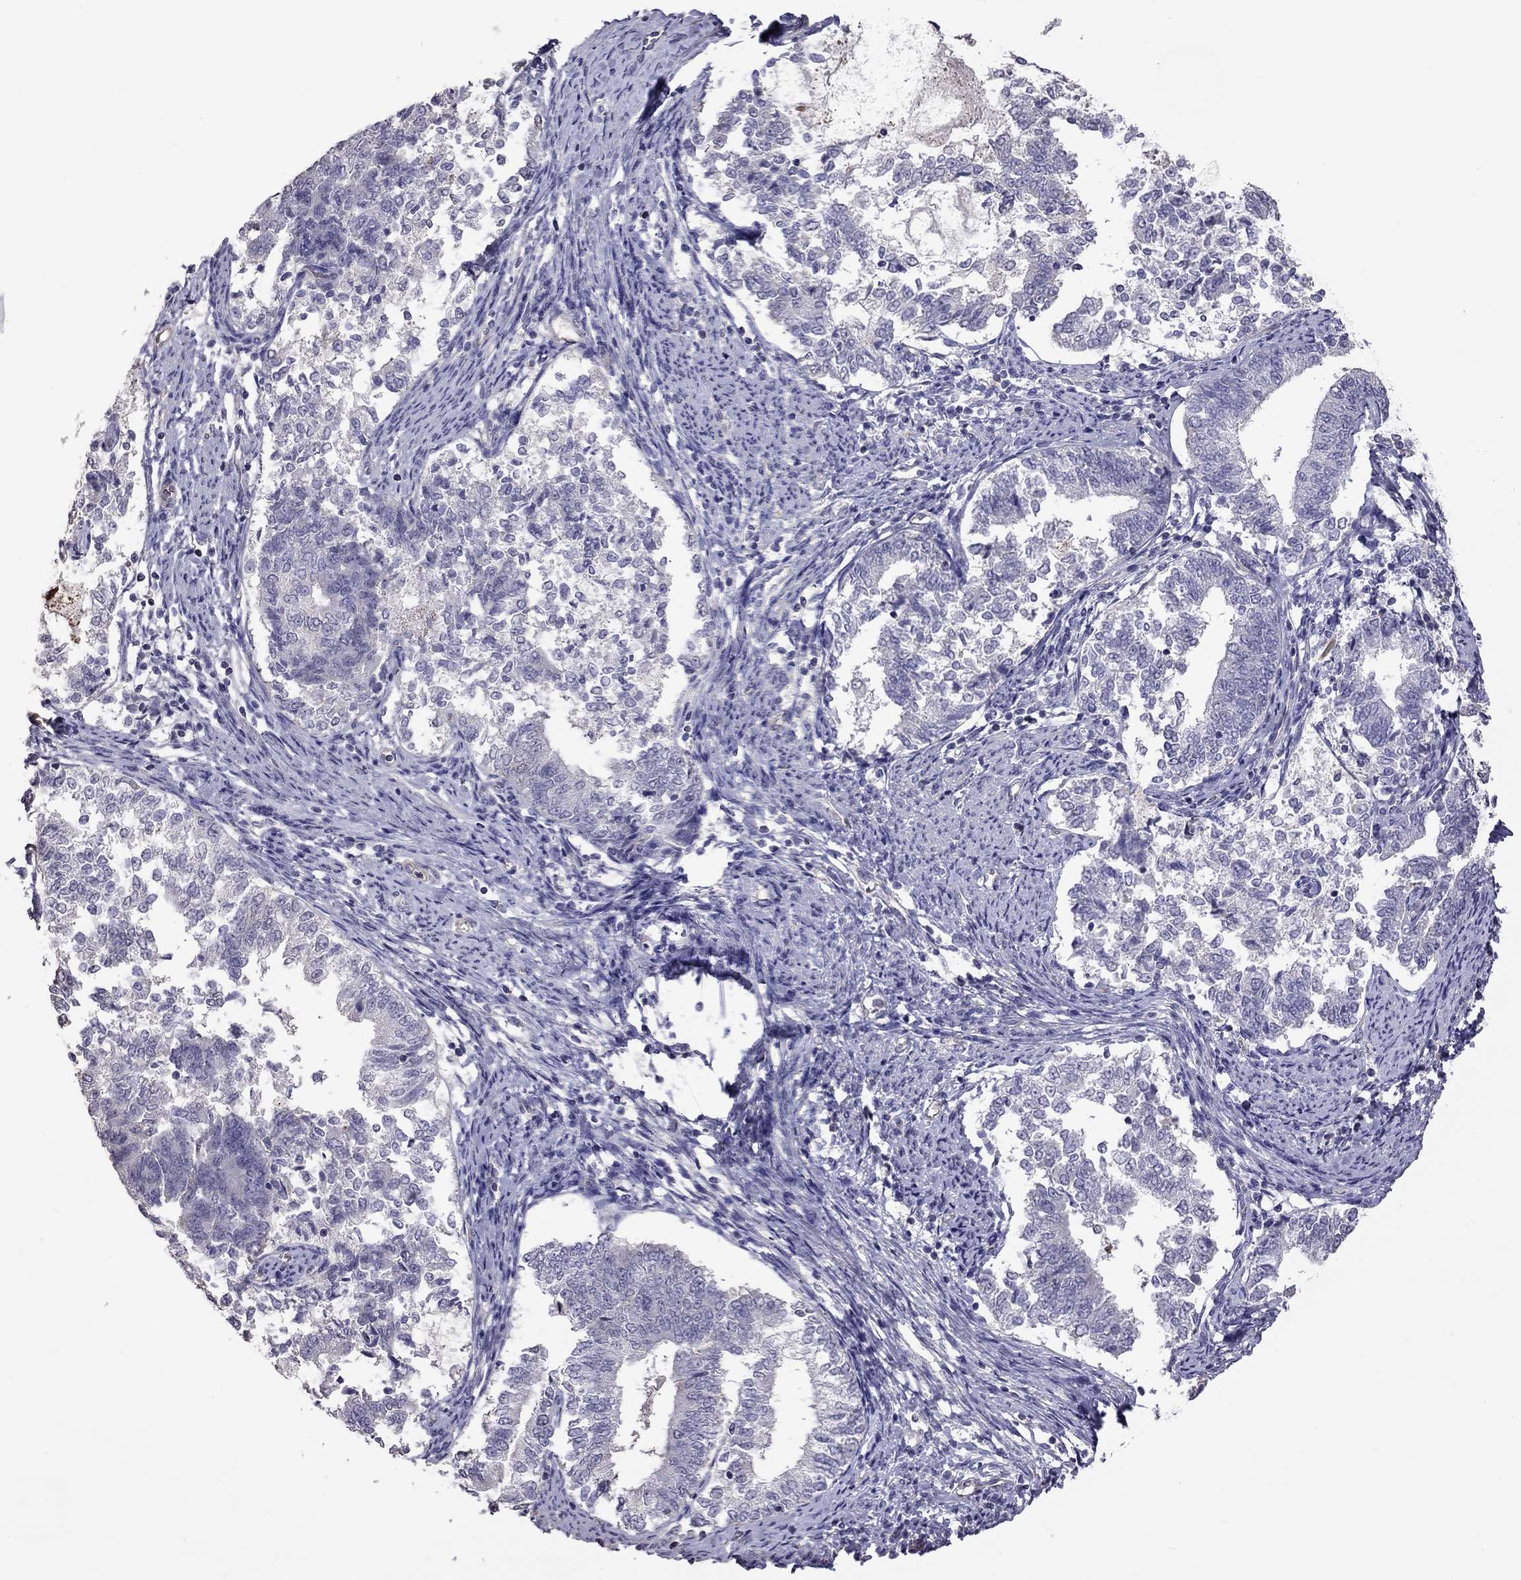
{"staining": {"intensity": "negative", "quantity": "none", "location": "none"}, "tissue": "endometrial cancer", "cell_type": "Tumor cells", "image_type": "cancer", "snomed": [{"axis": "morphology", "description": "Adenocarcinoma, NOS"}, {"axis": "topography", "description": "Endometrium"}], "caption": "IHC image of neoplastic tissue: human endometrial cancer stained with DAB (3,3'-diaminobenzidine) demonstrates no significant protein expression in tumor cells.", "gene": "FEZ1", "patient": {"sex": "female", "age": 65}}